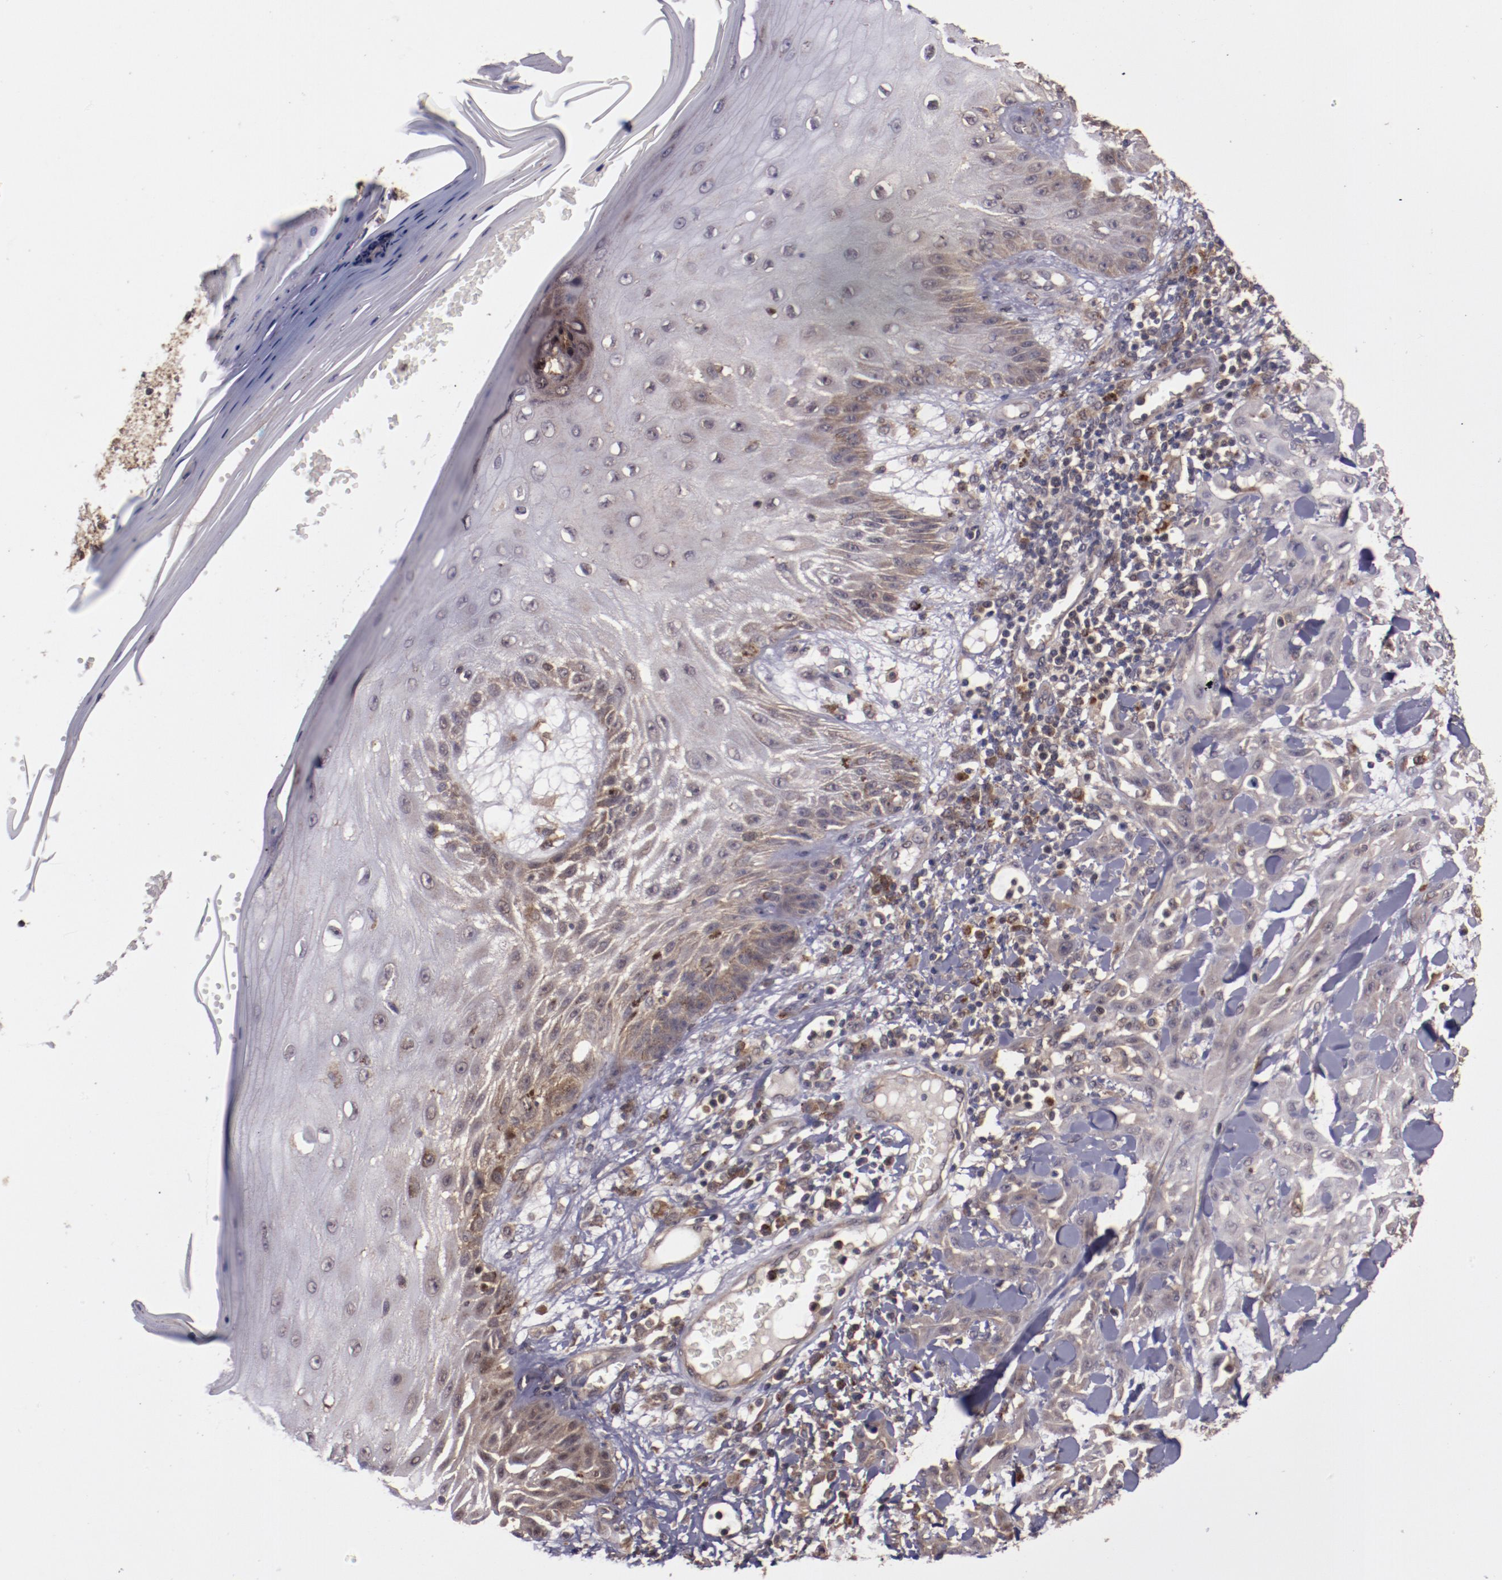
{"staining": {"intensity": "weak", "quantity": ">75%", "location": "cytoplasmic/membranous"}, "tissue": "skin cancer", "cell_type": "Tumor cells", "image_type": "cancer", "snomed": [{"axis": "morphology", "description": "Squamous cell carcinoma, NOS"}, {"axis": "topography", "description": "Skin"}], "caption": "This histopathology image shows IHC staining of skin cancer (squamous cell carcinoma), with low weak cytoplasmic/membranous positivity in about >75% of tumor cells.", "gene": "FTSJ1", "patient": {"sex": "male", "age": 24}}